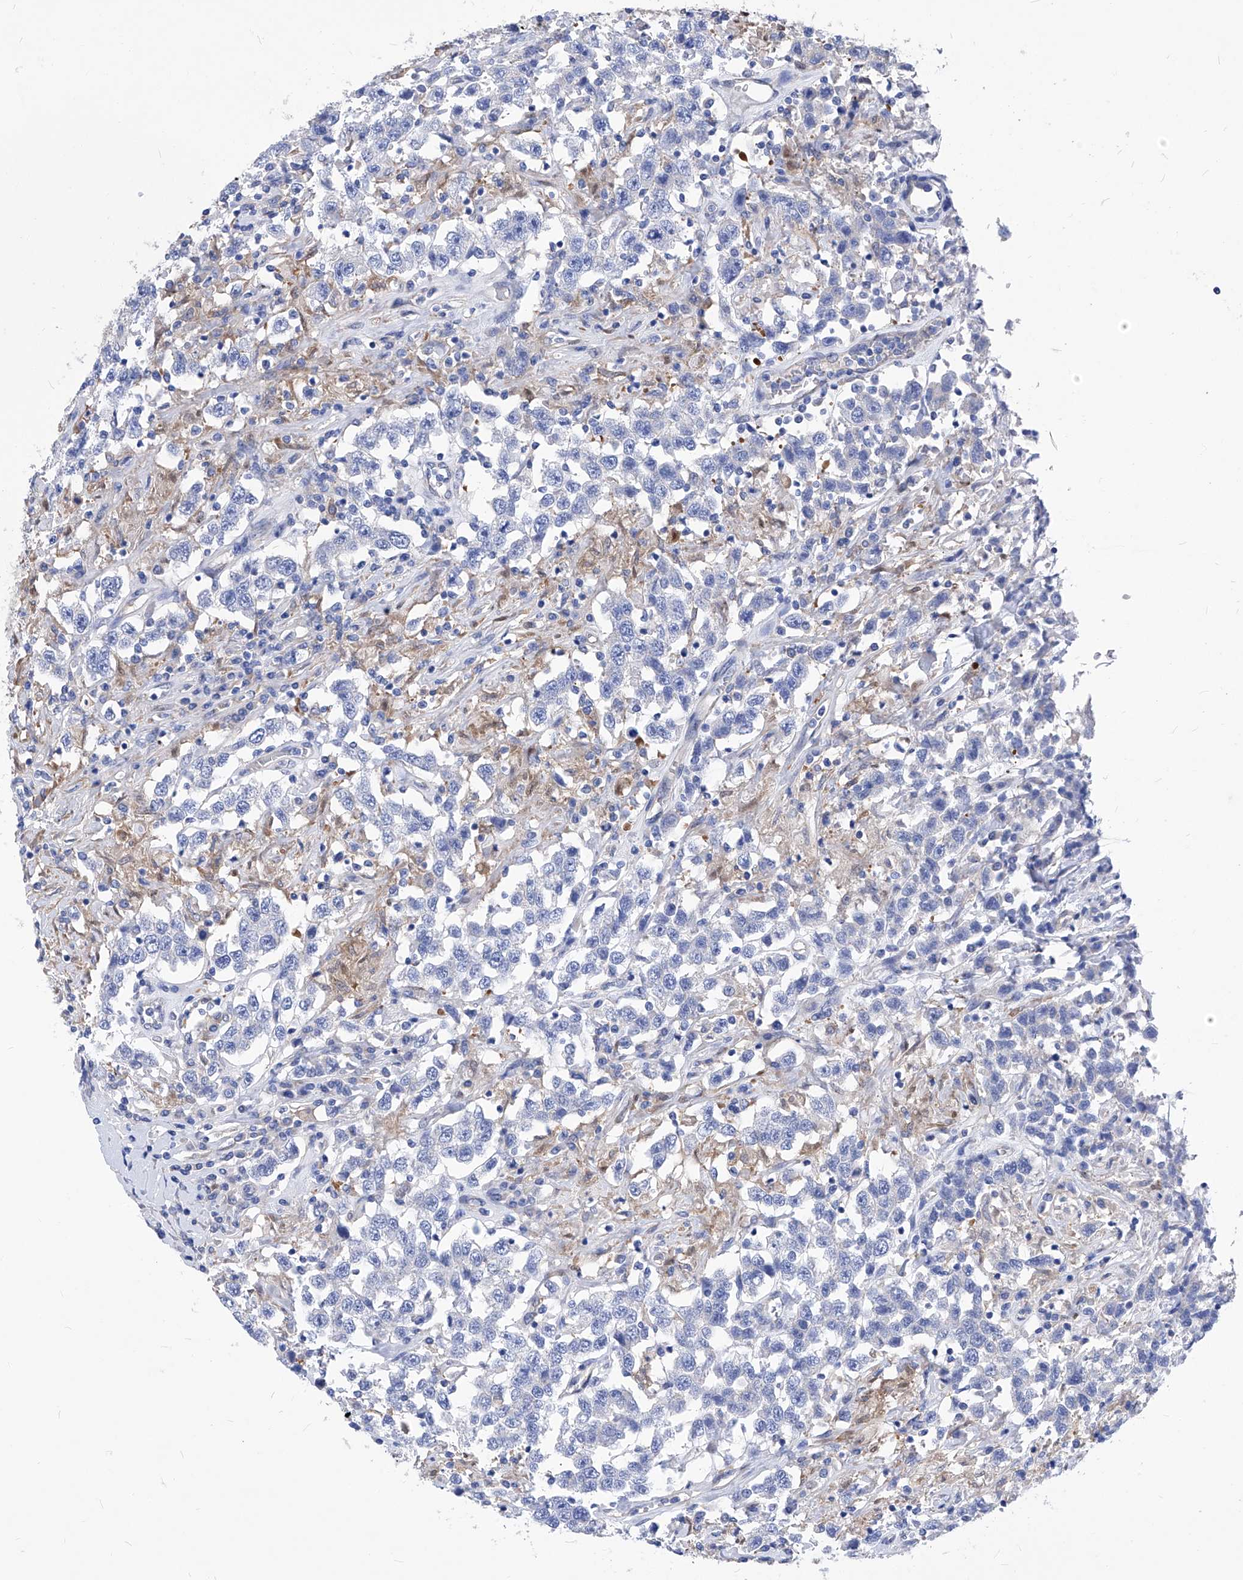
{"staining": {"intensity": "negative", "quantity": "none", "location": "none"}, "tissue": "testis cancer", "cell_type": "Tumor cells", "image_type": "cancer", "snomed": [{"axis": "morphology", "description": "Seminoma, NOS"}, {"axis": "topography", "description": "Testis"}], "caption": "DAB (3,3'-diaminobenzidine) immunohistochemical staining of testis cancer shows no significant staining in tumor cells. (Stains: DAB IHC with hematoxylin counter stain, Microscopy: brightfield microscopy at high magnification).", "gene": "XPNPEP1", "patient": {"sex": "male", "age": 41}}